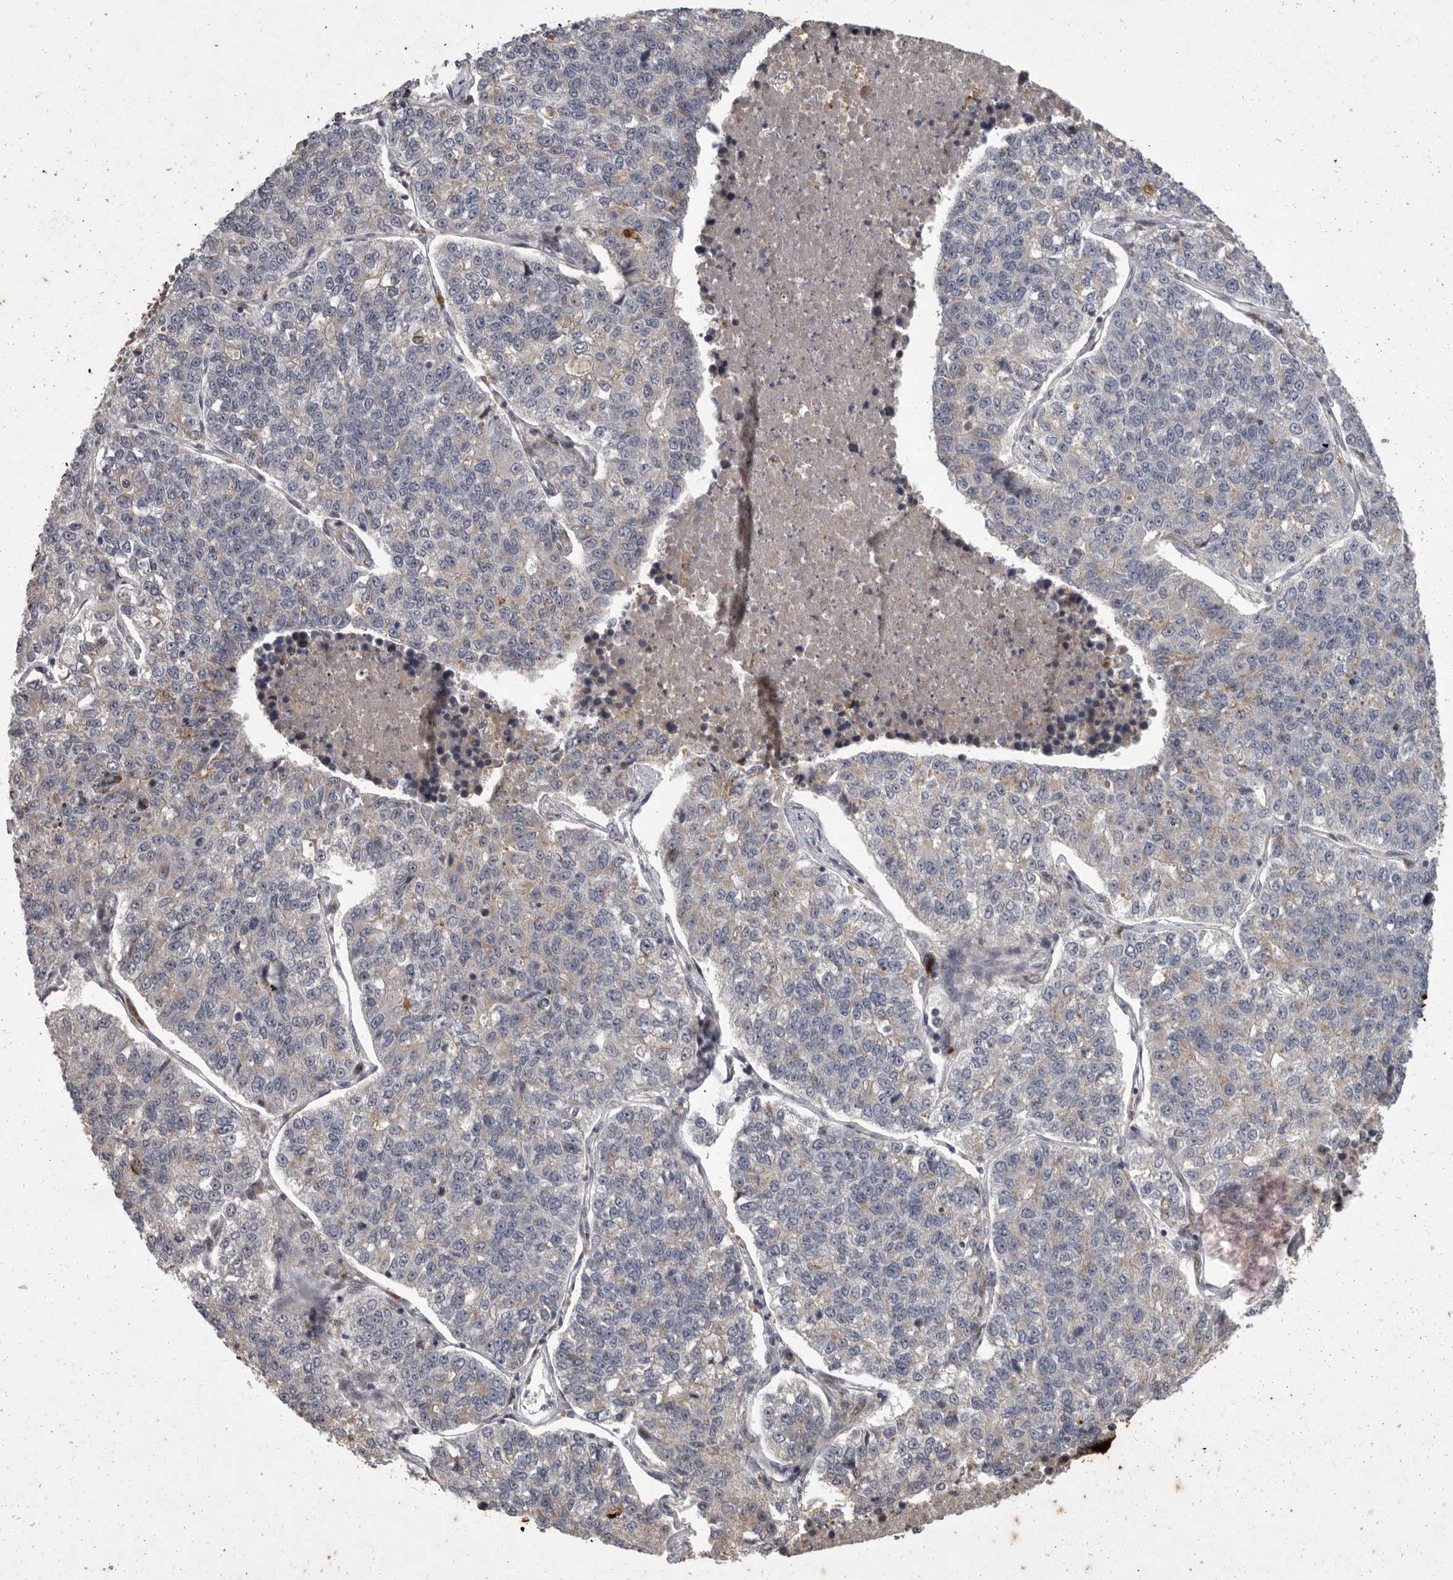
{"staining": {"intensity": "negative", "quantity": "none", "location": "none"}, "tissue": "lung cancer", "cell_type": "Tumor cells", "image_type": "cancer", "snomed": [{"axis": "morphology", "description": "Adenocarcinoma, NOS"}, {"axis": "topography", "description": "Lung"}], "caption": "Tumor cells are negative for brown protein staining in lung cancer.", "gene": "MAN2A1", "patient": {"sex": "male", "age": 49}}